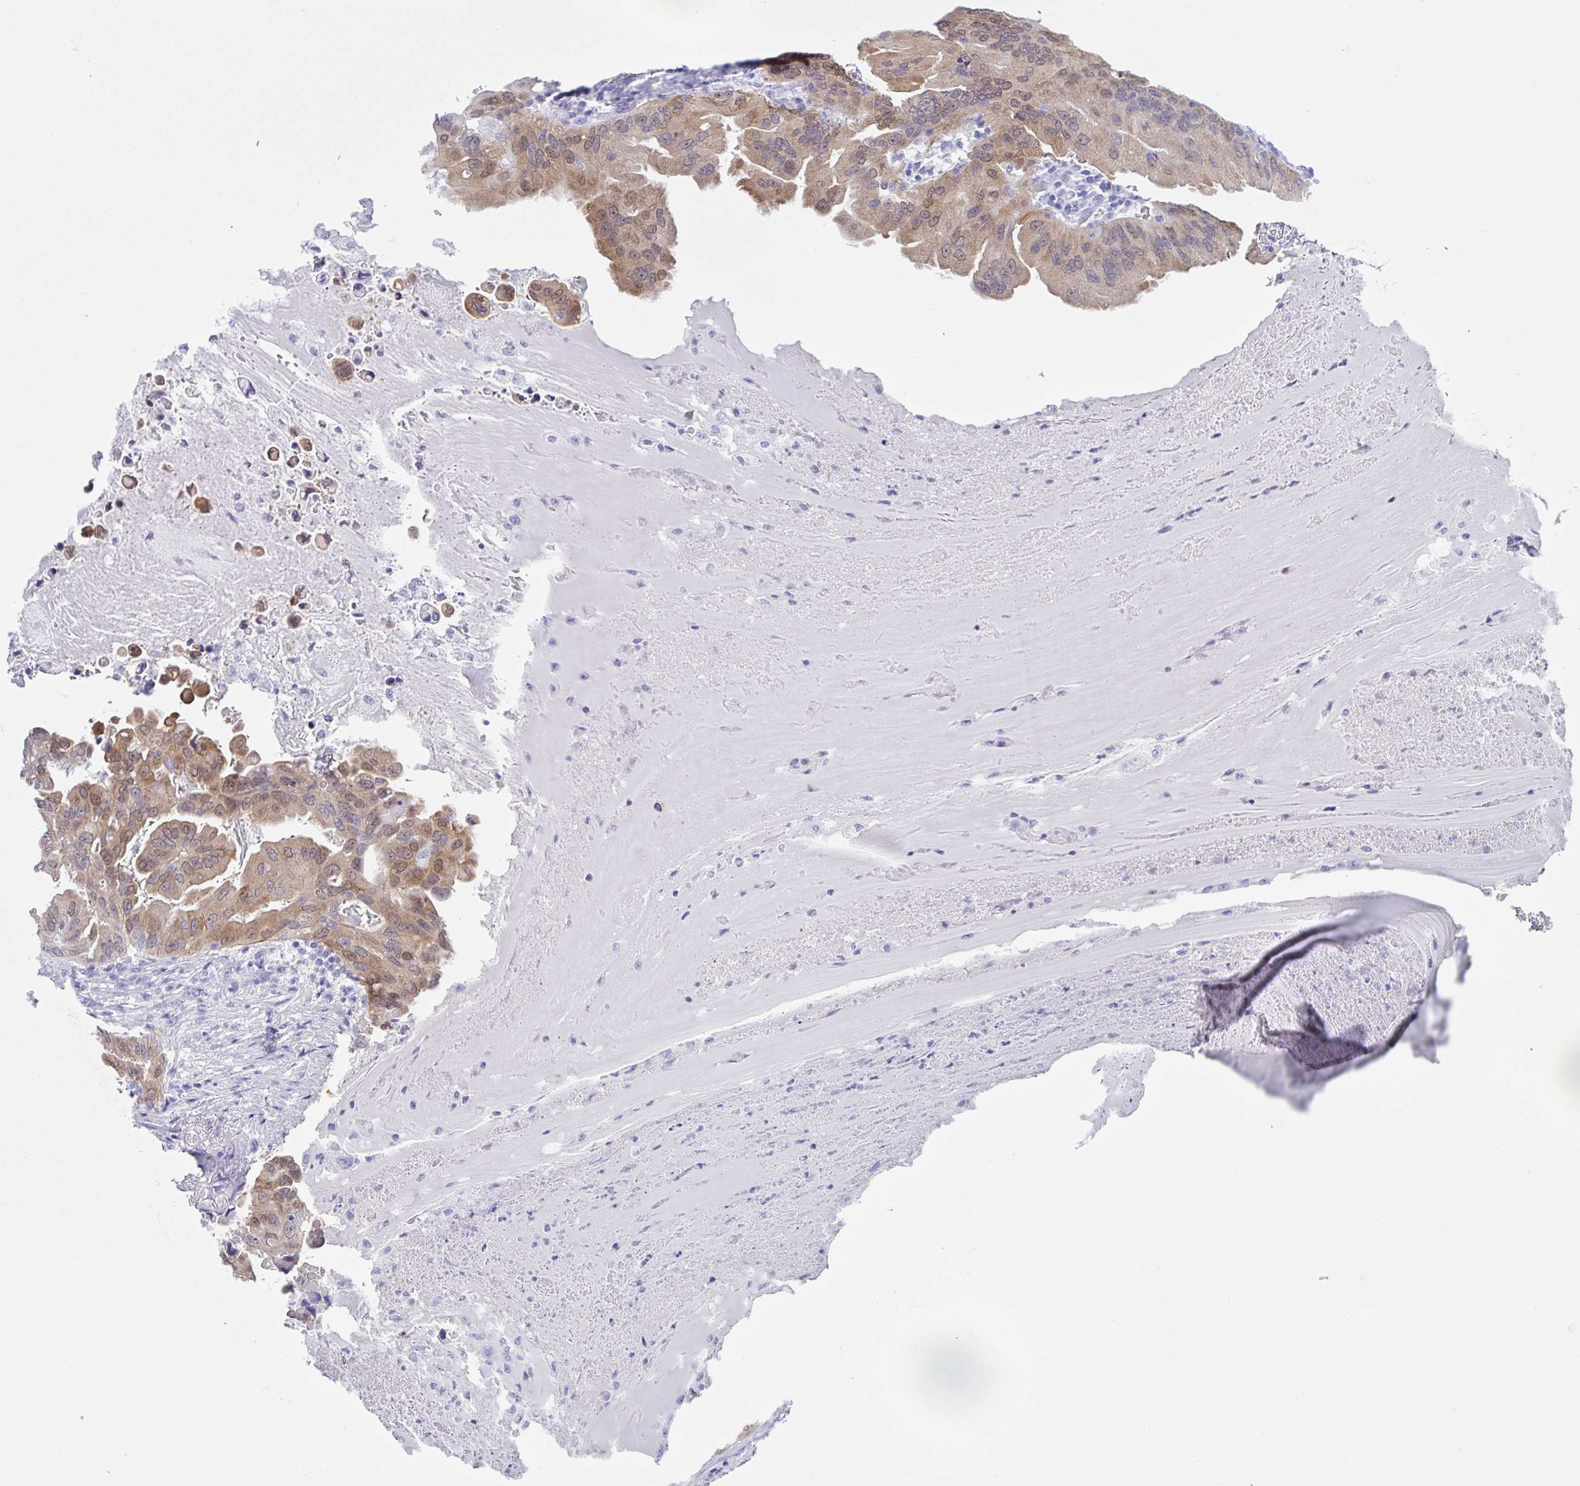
{"staining": {"intensity": "weak", "quantity": ">75%", "location": "cytoplasmic/membranous,nuclear"}, "tissue": "lung cancer", "cell_type": "Tumor cells", "image_type": "cancer", "snomed": [{"axis": "morphology", "description": "Adenocarcinoma, NOS"}, {"axis": "topography", "description": "Lung"}], "caption": "Adenocarcinoma (lung) stained for a protein exhibits weak cytoplasmic/membranous and nuclear positivity in tumor cells. (DAB (3,3'-diaminobenzidine) IHC, brown staining for protein, blue staining for nuclei).", "gene": "LGALS4", "patient": {"sex": "female", "age": 69}}